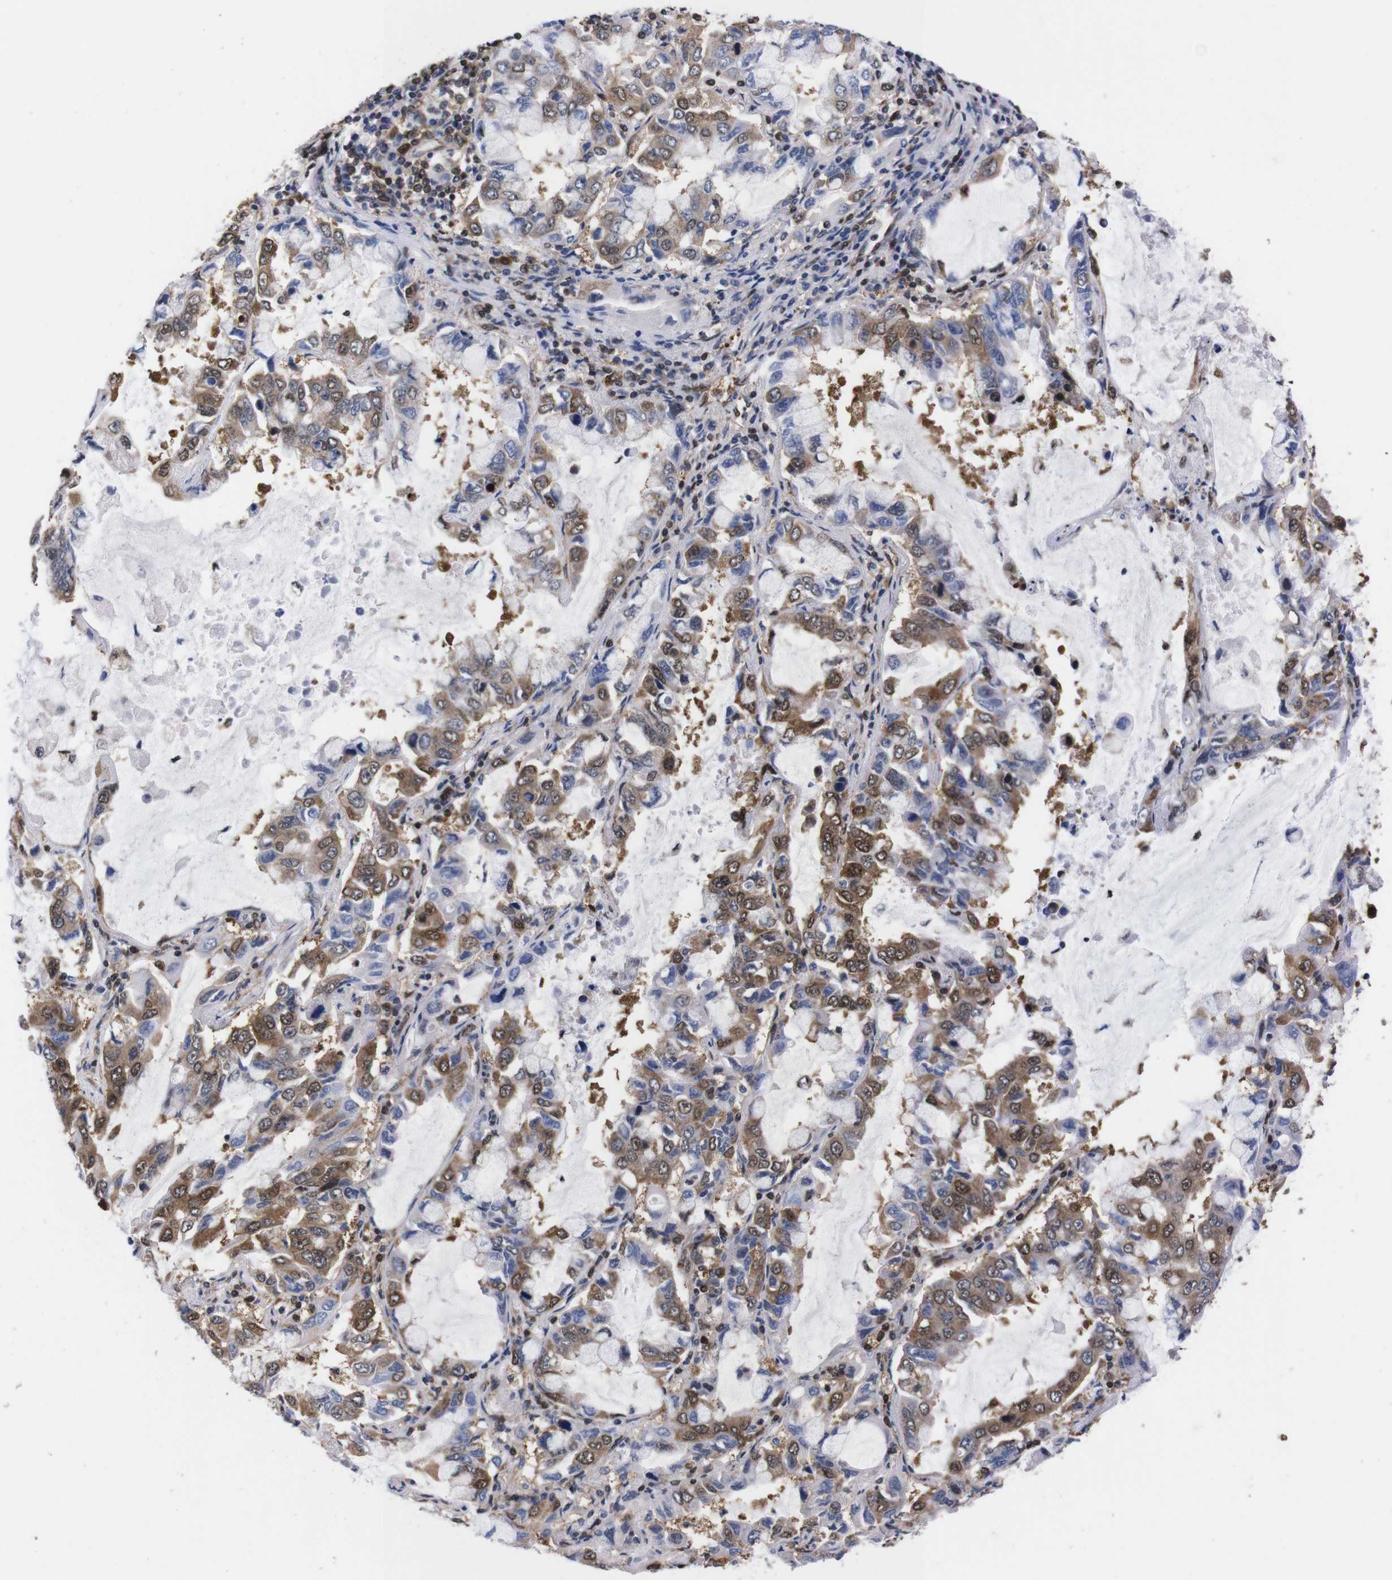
{"staining": {"intensity": "moderate", "quantity": "25%-75%", "location": "cytoplasmic/membranous,nuclear"}, "tissue": "lung cancer", "cell_type": "Tumor cells", "image_type": "cancer", "snomed": [{"axis": "morphology", "description": "Adenocarcinoma, NOS"}, {"axis": "topography", "description": "Lung"}], "caption": "Moderate cytoplasmic/membranous and nuclear protein positivity is seen in about 25%-75% of tumor cells in adenocarcinoma (lung).", "gene": "UBQLN2", "patient": {"sex": "male", "age": 64}}